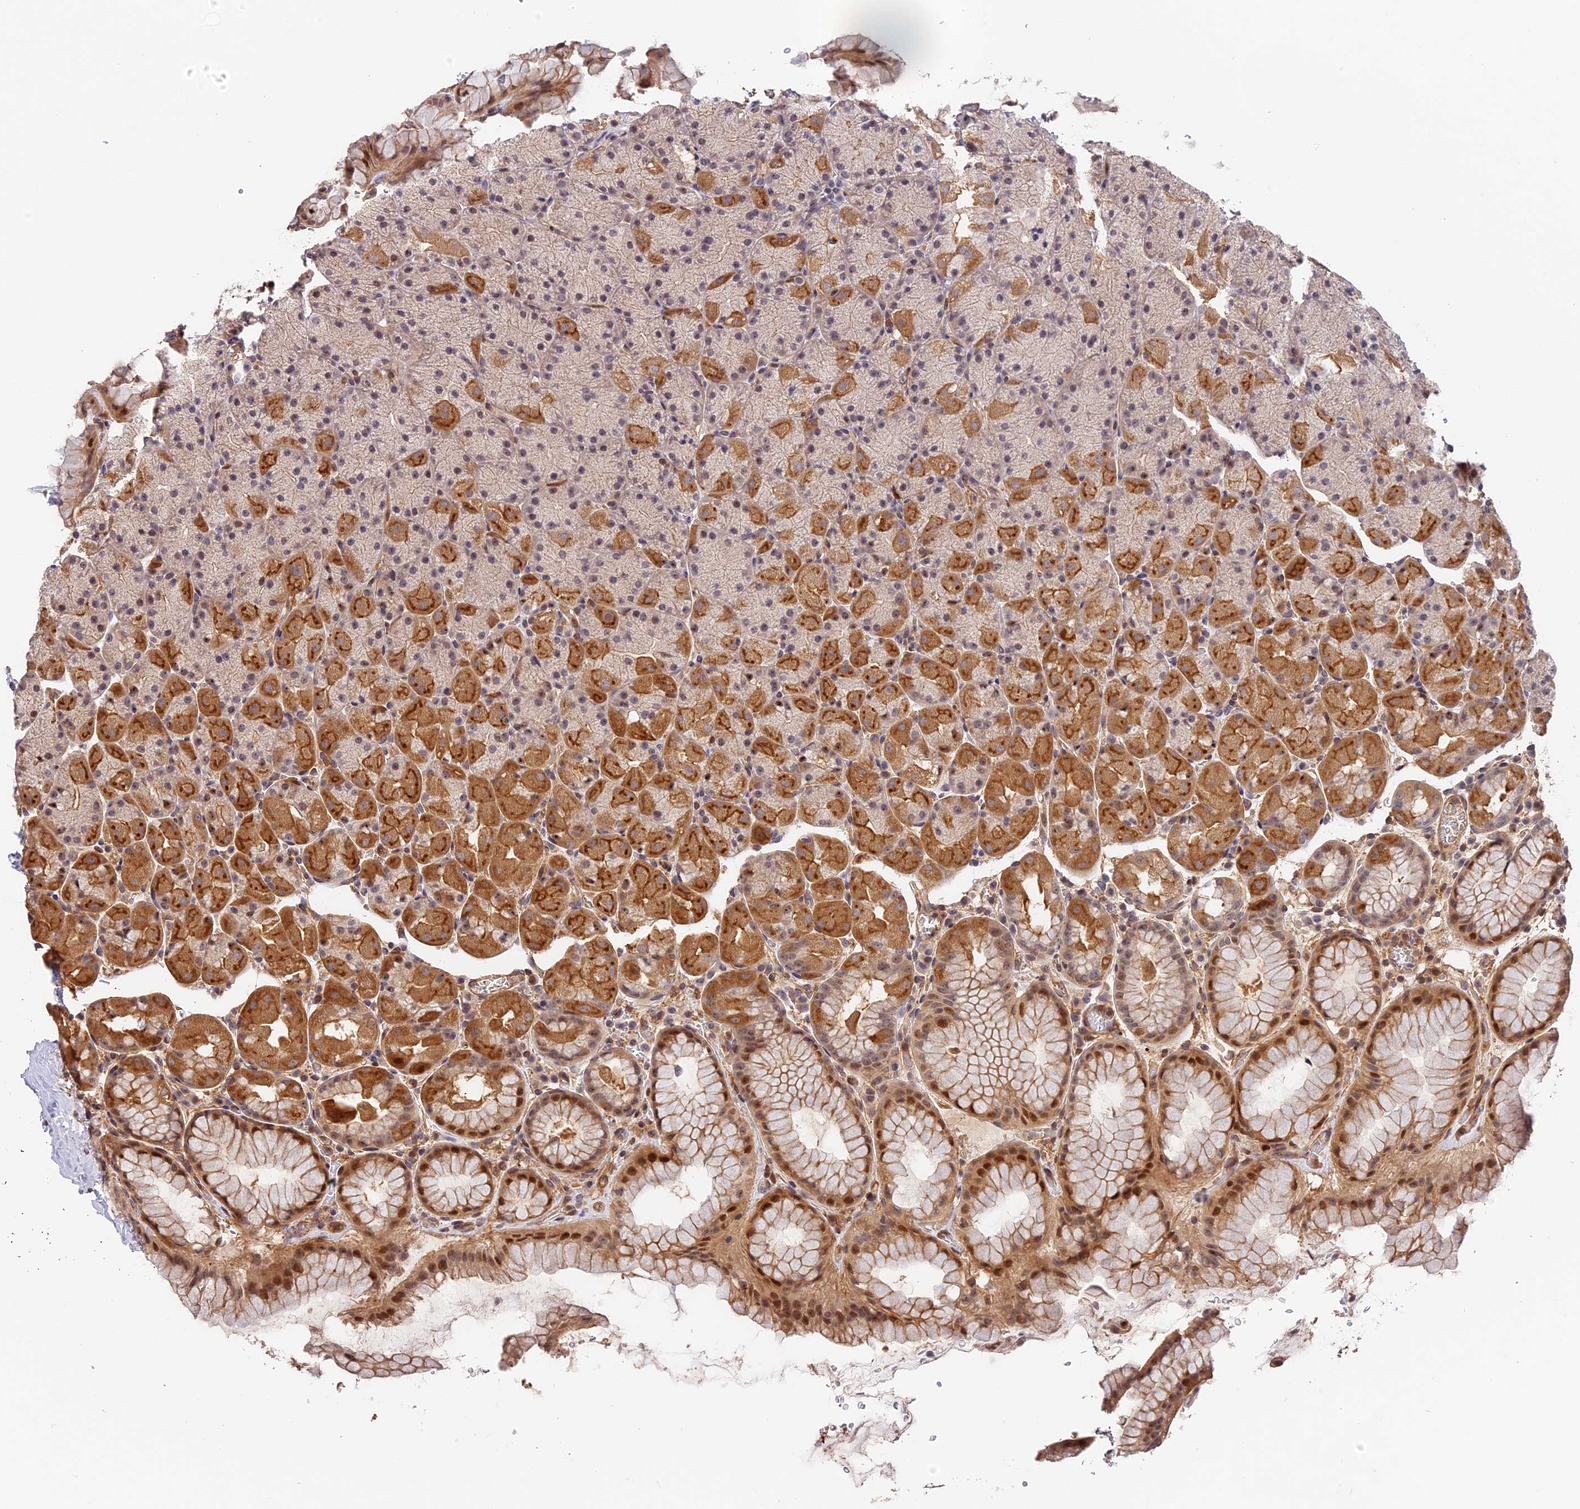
{"staining": {"intensity": "moderate", "quantity": ">75%", "location": "cytoplasmic/membranous,nuclear"}, "tissue": "stomach", "cell_type": "Glandular cells", "image_type": "normal", "snomed": [{"axis": "morphology", "description": "Normal tissue, NOS"}, {"axis": "topography", "description": "Stomach, upper"}, {"axis": "topography", "description": "Stomach, lower"}], "caption": "Moderate cytoplasmic/membranous,nuclear positivity is appreciated in about >75% of glandular cells in normal stomach. (Brightfield microscopy of DAB IHC at high magnification).", "gene": "ARHGAP17", "patient": {"sex": "male", "age": 67}}